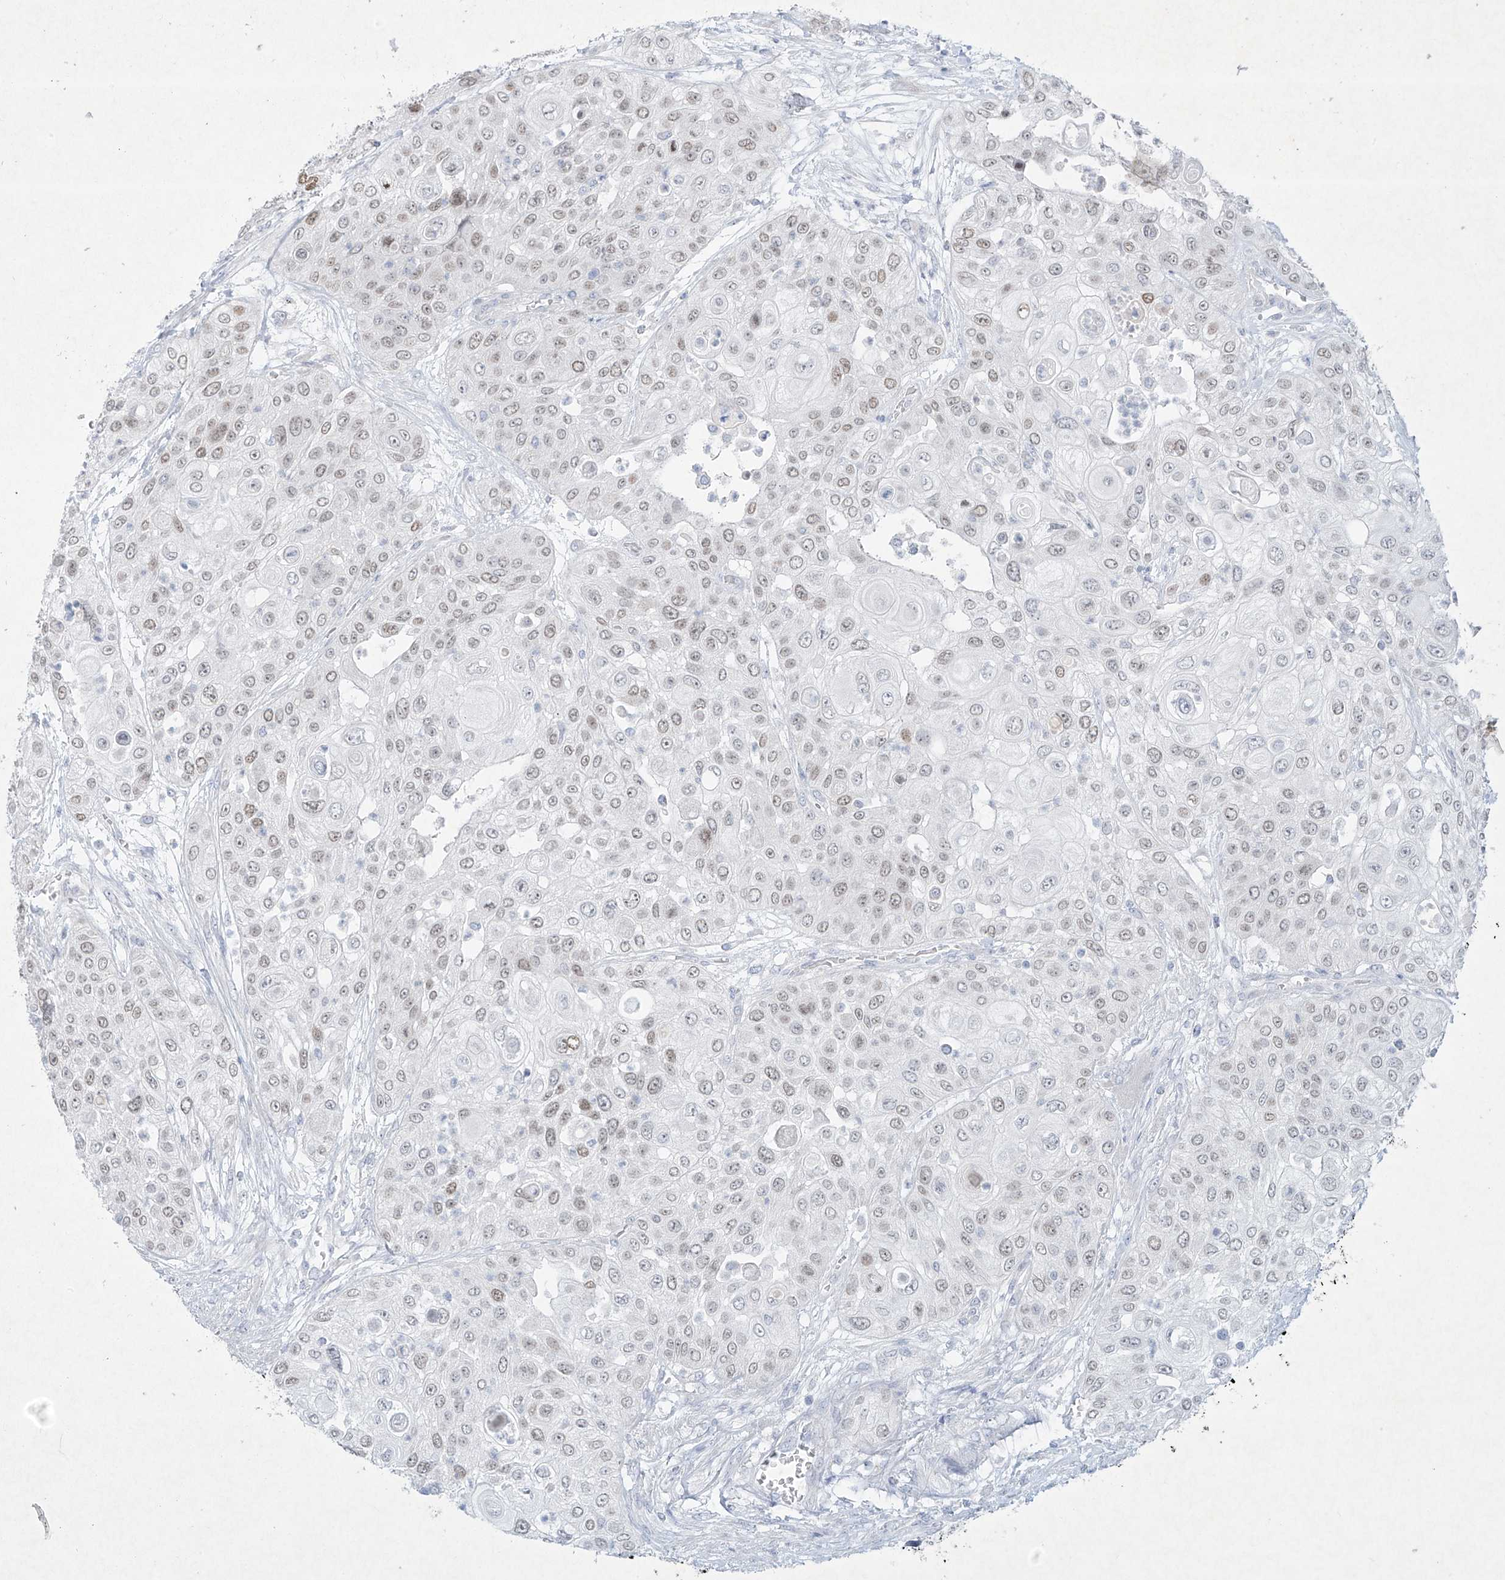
{"staining": {"intensity": "weak", "quantity": "25%-75%", "location": "nuclear"}, "tissue": "urothelial cancer", "cell_type": "Tumor cells", "image_type": "cancer", "snomed": [{"axis": "morphology", "description": "Urothelial carcinoma, High grade"}, {"axis": "topography", "description": "Urinary bladder"}], "caption": "Immunohistochemistry (IHC) image of neoplastic tissue: human urothelial carcinoma (high-grade) stained using immunohistochemistry (IHC) reveals low levels of weak protein expression localized specifically in the nuclear of tumor cells, appearing as a nuclear brown color.", "gene": "PAX6", "patient": {"sex": "female", "age": 79}}